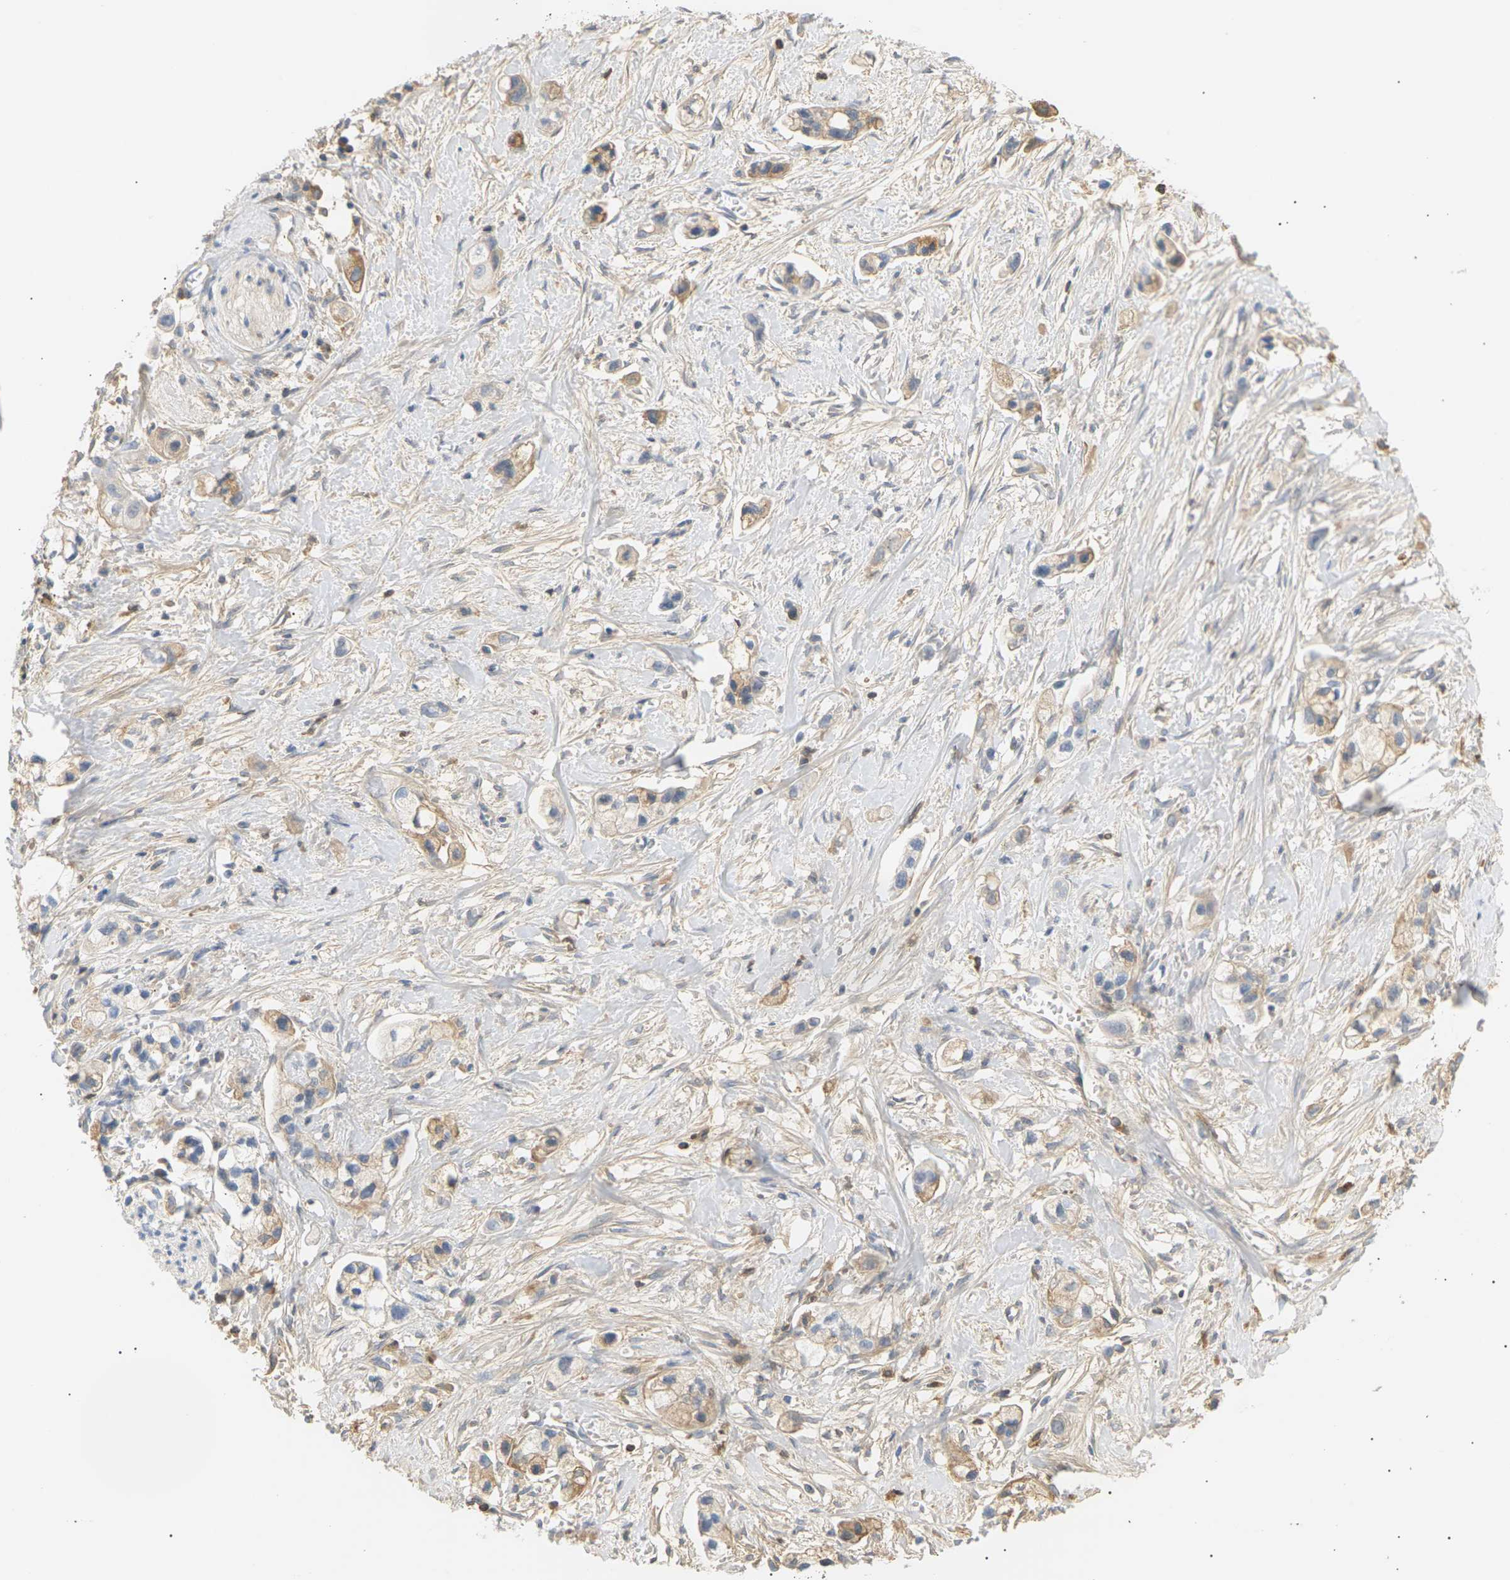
{"staining": {"intensity": "weak", "quantity": "<25%", "location": "cytoplasmic/membranous"}, "tissue": "pancreatic cancer", "cell_type": "Tumor cells", "image_type": "cancer", "snomed": [{"axis": "morphology", "description": "Adenocarcinoma, NOS"}, {"axis": "topography", "description": "Pancreas"}], "caption": "Micrograph shows no protein expression in tumor cells of adenocarcinoma (pancreatic) tissue.", "gene": "IGLC3", "patient": {"sex": "male", "age": 74}}